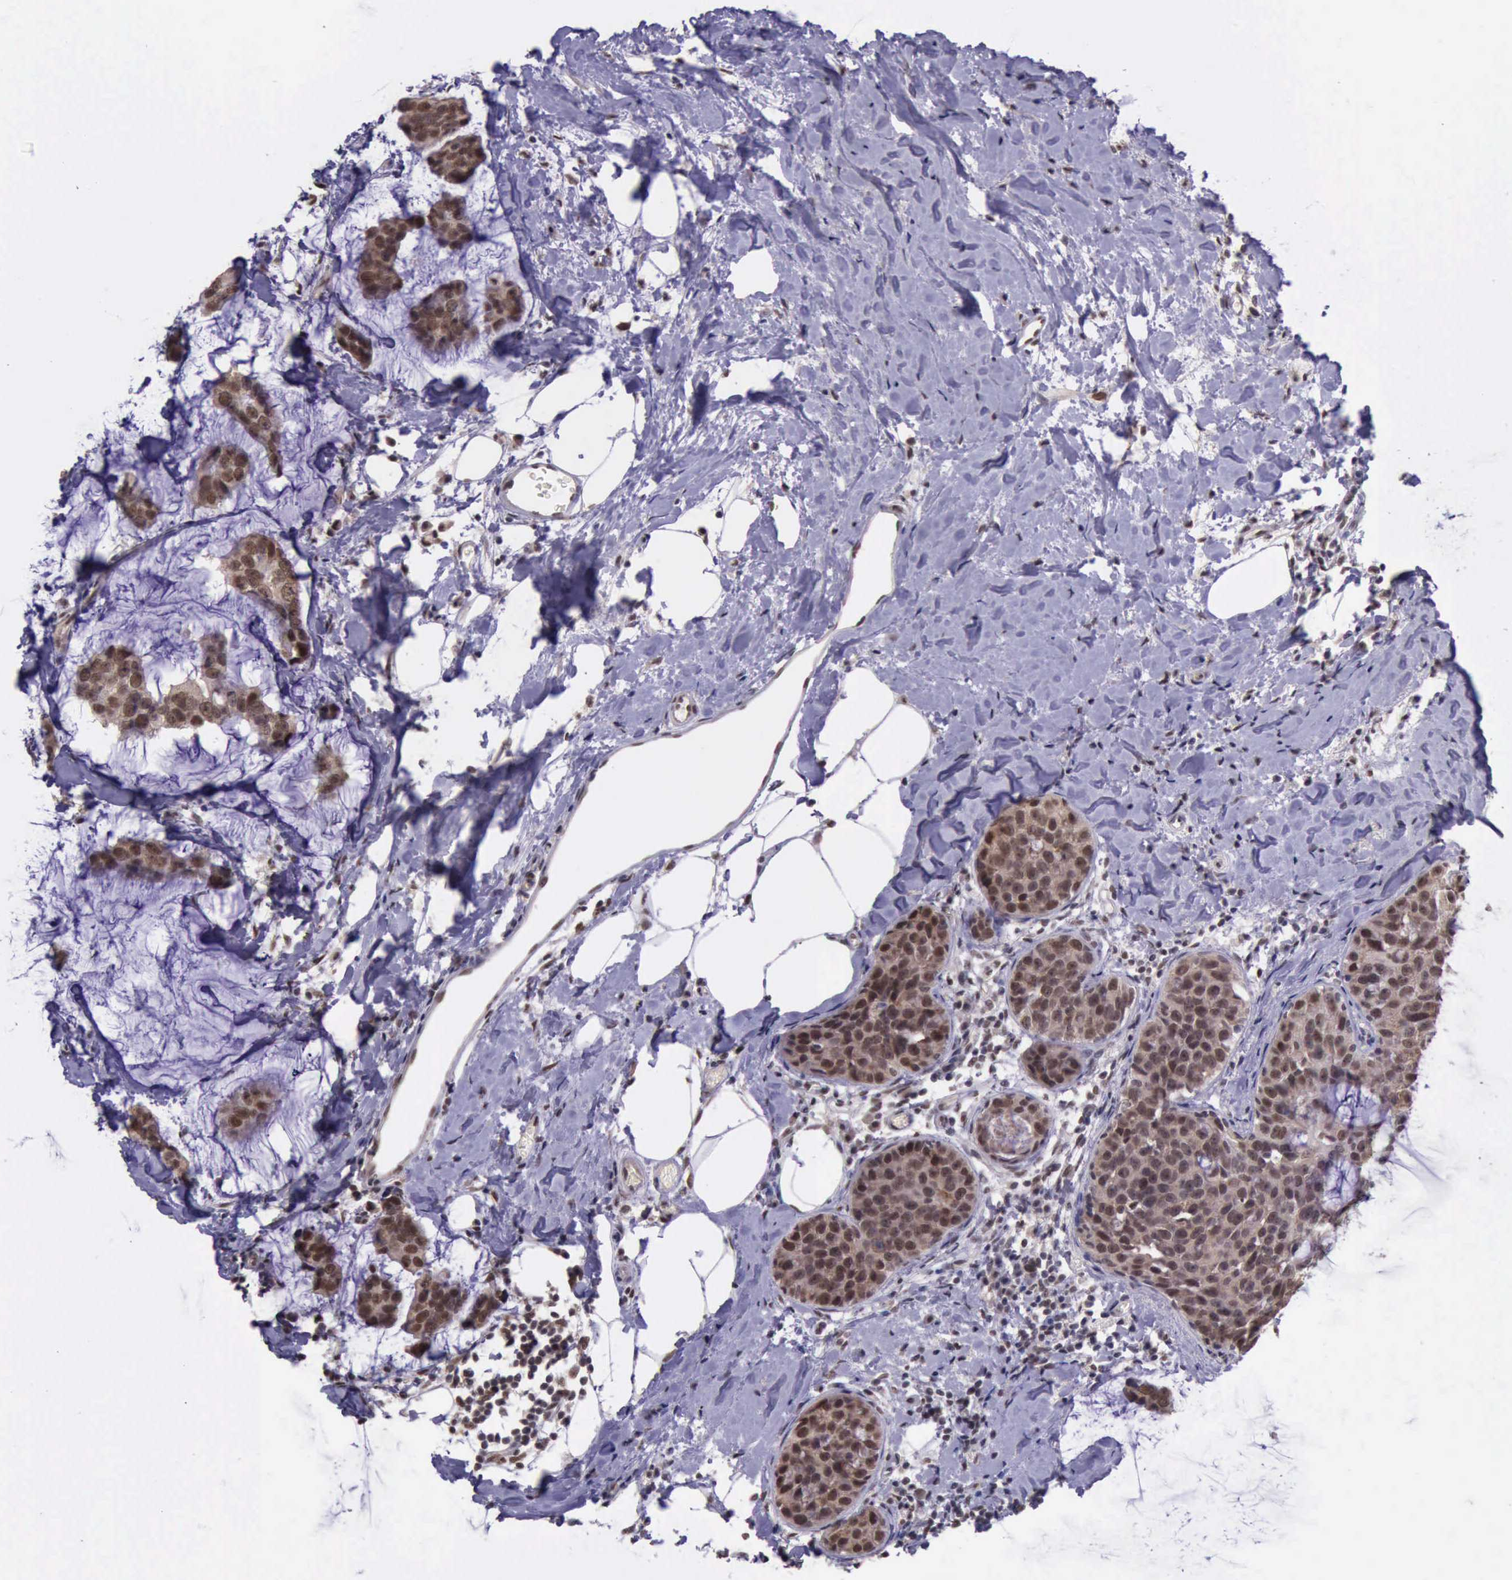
{"staining": {"intensity": "moderate", "quantity": ">75%", "location": "cytoplasmic/membranous,nuclear"}, "tissue": "breast cancer", "cell_type": "Tumor cells", "image_type": "cancer", "snomed": [{"axis": "morphology", "description": "Normal tissue, NOS"}, {"axis": "morphology", "description": "Duct carcinoma"}, {"axis": "topography", "description": "Breast"}], "caption": "Breast cancer (intraductal carcinoma) stained with a brown dye shows moderate cytoplasmic/membranous and nuclear positive positivity in approximately >75% of tumor cells.", "gene": "PRPF39", "patient": {"sex": "female", "age": 50}}